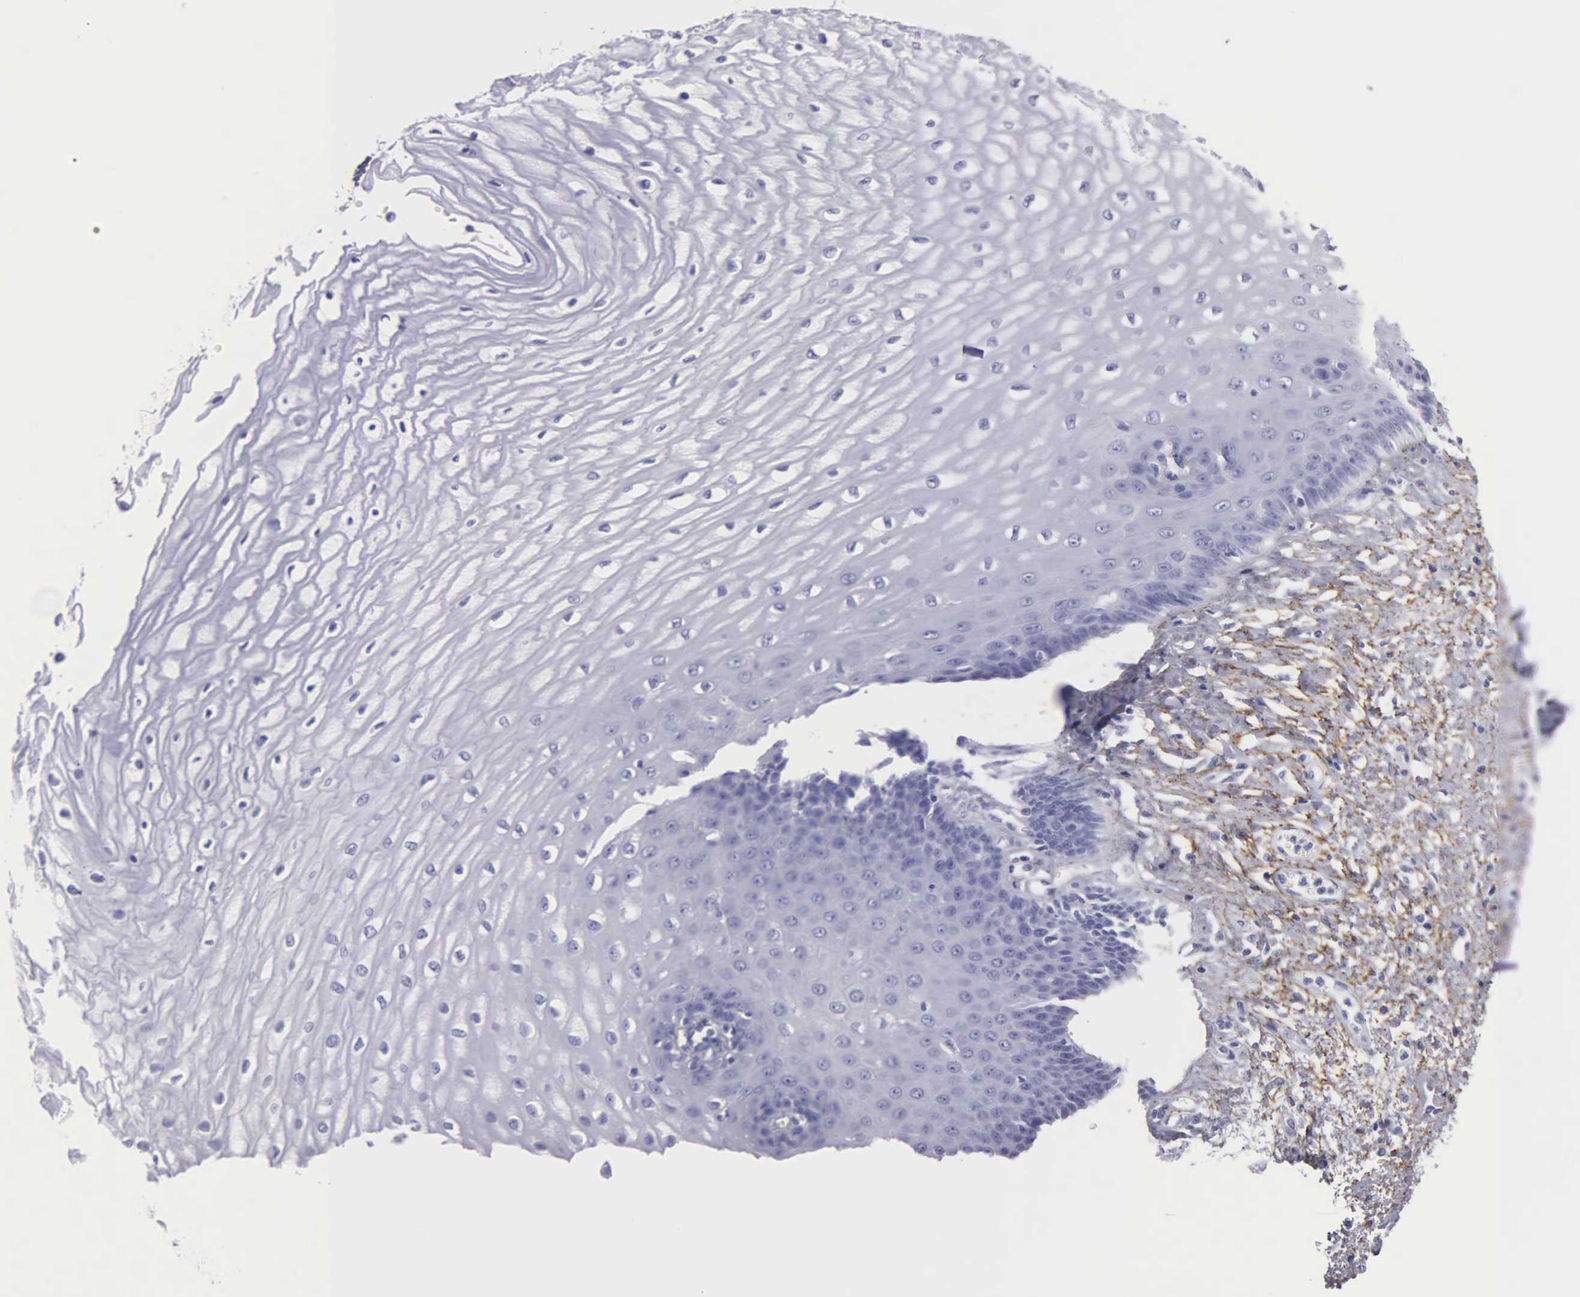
{"staining": {"intensity": "negative", "quantity": "none", "location": "none"}, "tissue": "esophagus", "cell_type": "Squamous epithelial cells", "image_type": "normal", "snomed": [{"axis": "morphology", "description": "Normal tissue, NOS"}, {"axis": "topography", "description": "Esophagus"}], "caption": "Esophagus stained for a protein using IHC exhibits no positivity squamous epithelial cells.", "gene": "FBLN5", "patient": {"sex": "male", "age": 65}}